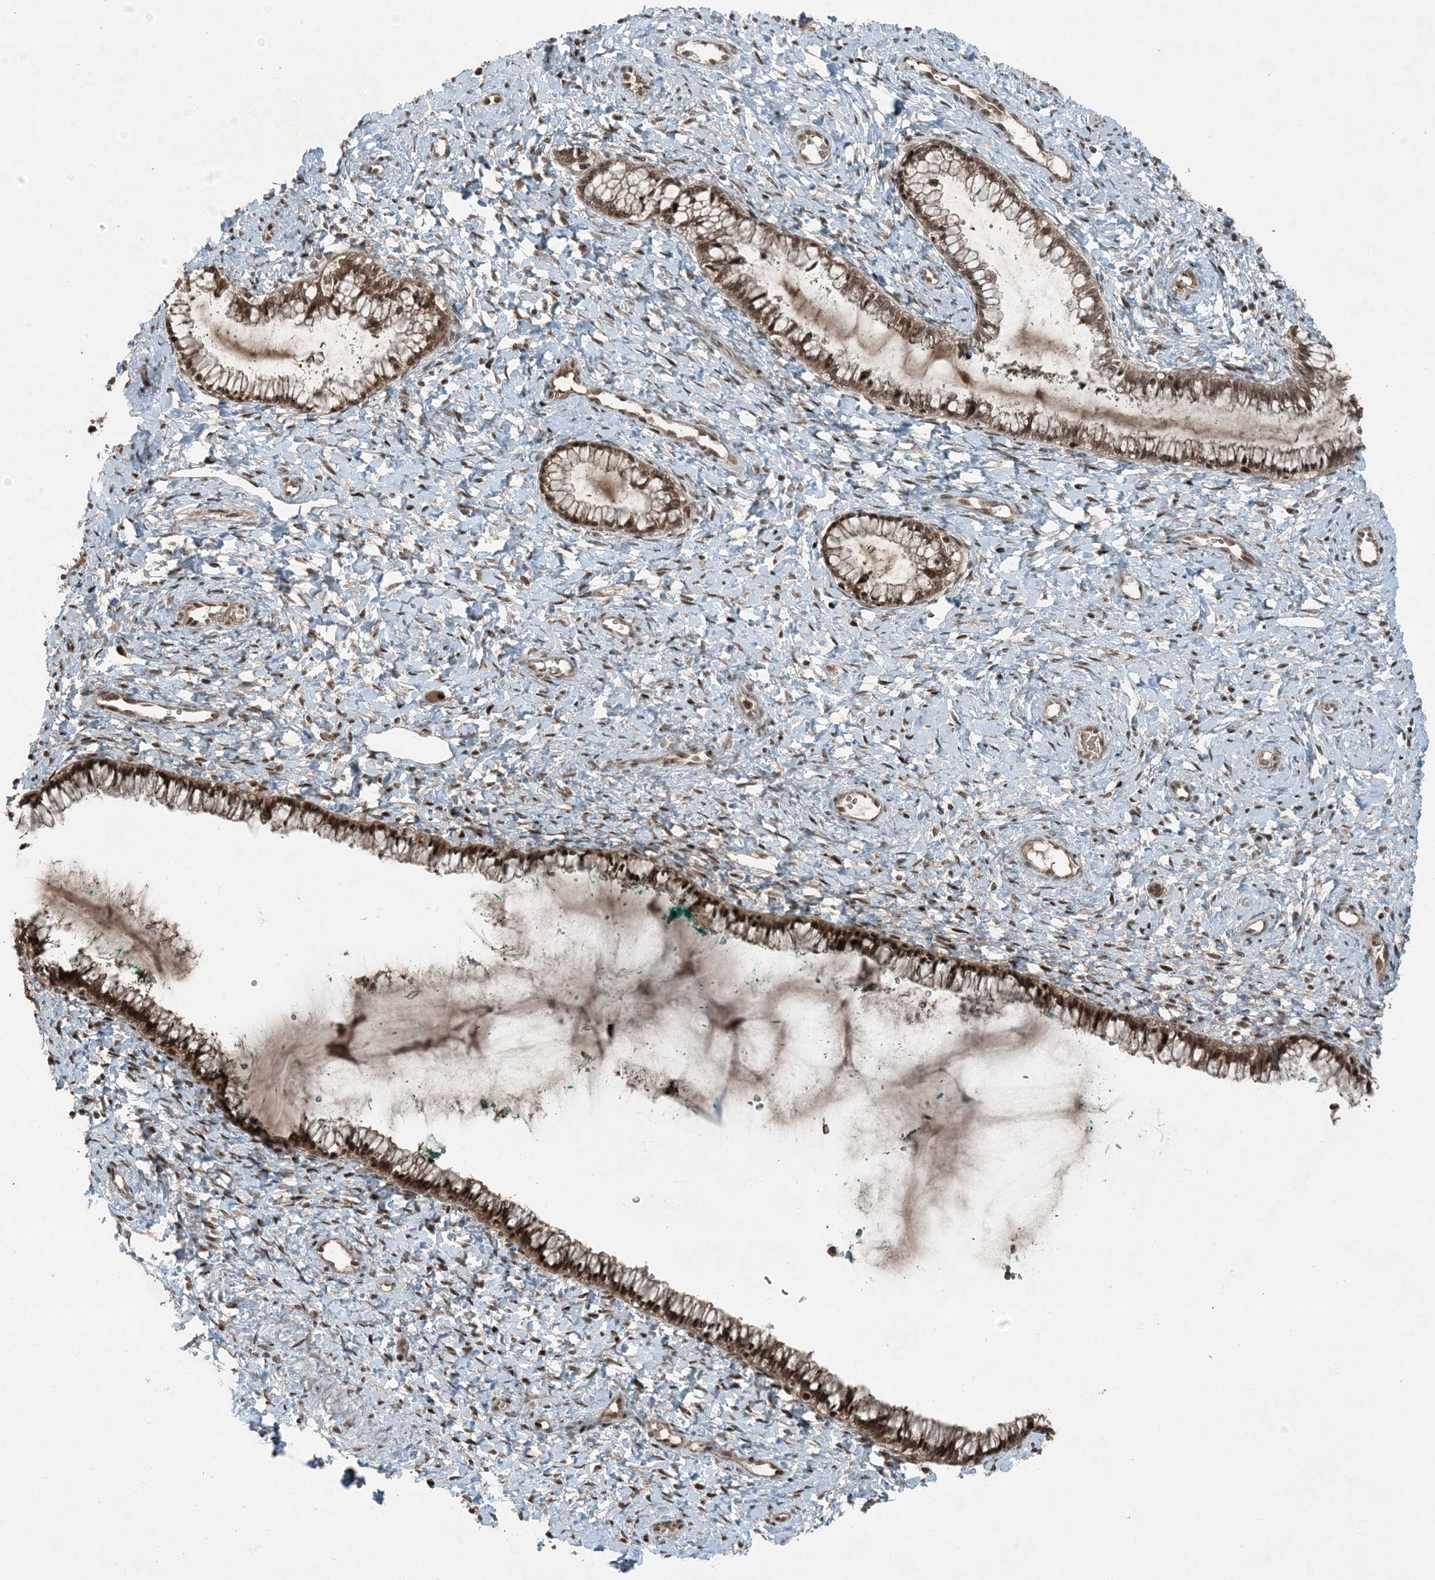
{"staining": {"intensity": "strong", "quantity": ">75%", "location": "nuclear"}, "tissue": "cervix", "cell_type": "Glandular cells", "image_type": "normal", "snomed": [{"axis": "morphology", "description": "Normal tissue, NOS"}, {"axis": "morphology", "description": "Adenocarcinoma, NOS"}, {"axis": "topography", "description": "Cervix"}], "caption": "DAB (3,3'-diaminobenzidine) immunohistochemical staining of unremarkable cervix displays strong nuclear protein staining in about >75% of glandular cells. Nuclei are stained in blue.", "gene": "TRAPPC12", "patient": {"sex": "female", "age": 29}}